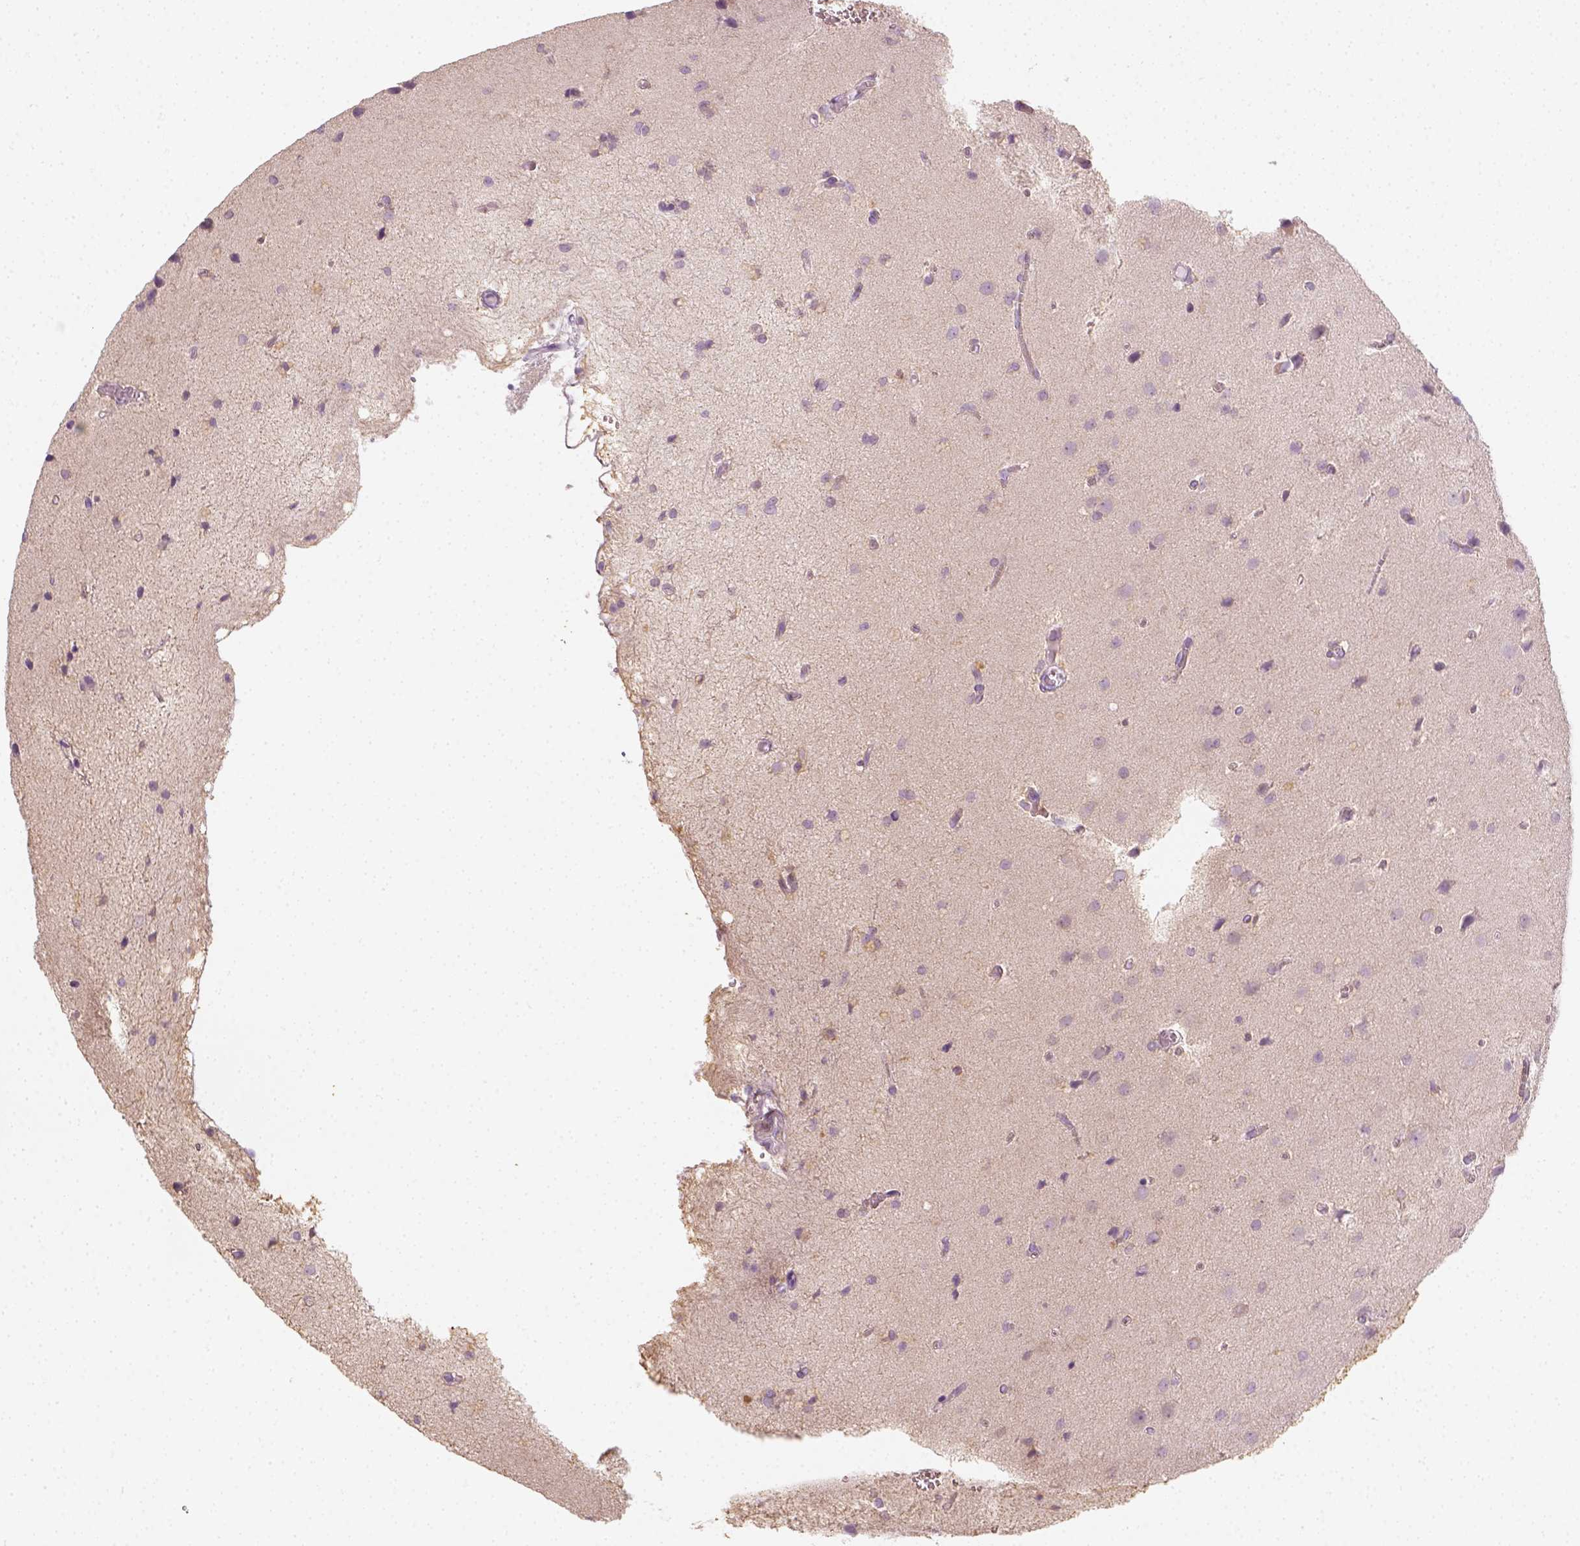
{"staining": {"intensity": "negative", "quantity": "none", "location": "none"}, "tissue": "glioma", "cell_type": "Tumor cells", "image_type": "cancer", "snomed": [{"axis": "morphology", "description": "Glioma, malignant, Low grade"}, {"axis": "topography", "description": "Brain"}], "caption": "A histopathology image of human low-grade glioma (malignant) is negative for staining in tumor cells.", "gene": "EPHB1", "patient": {"sex": "male", "age": 58}}